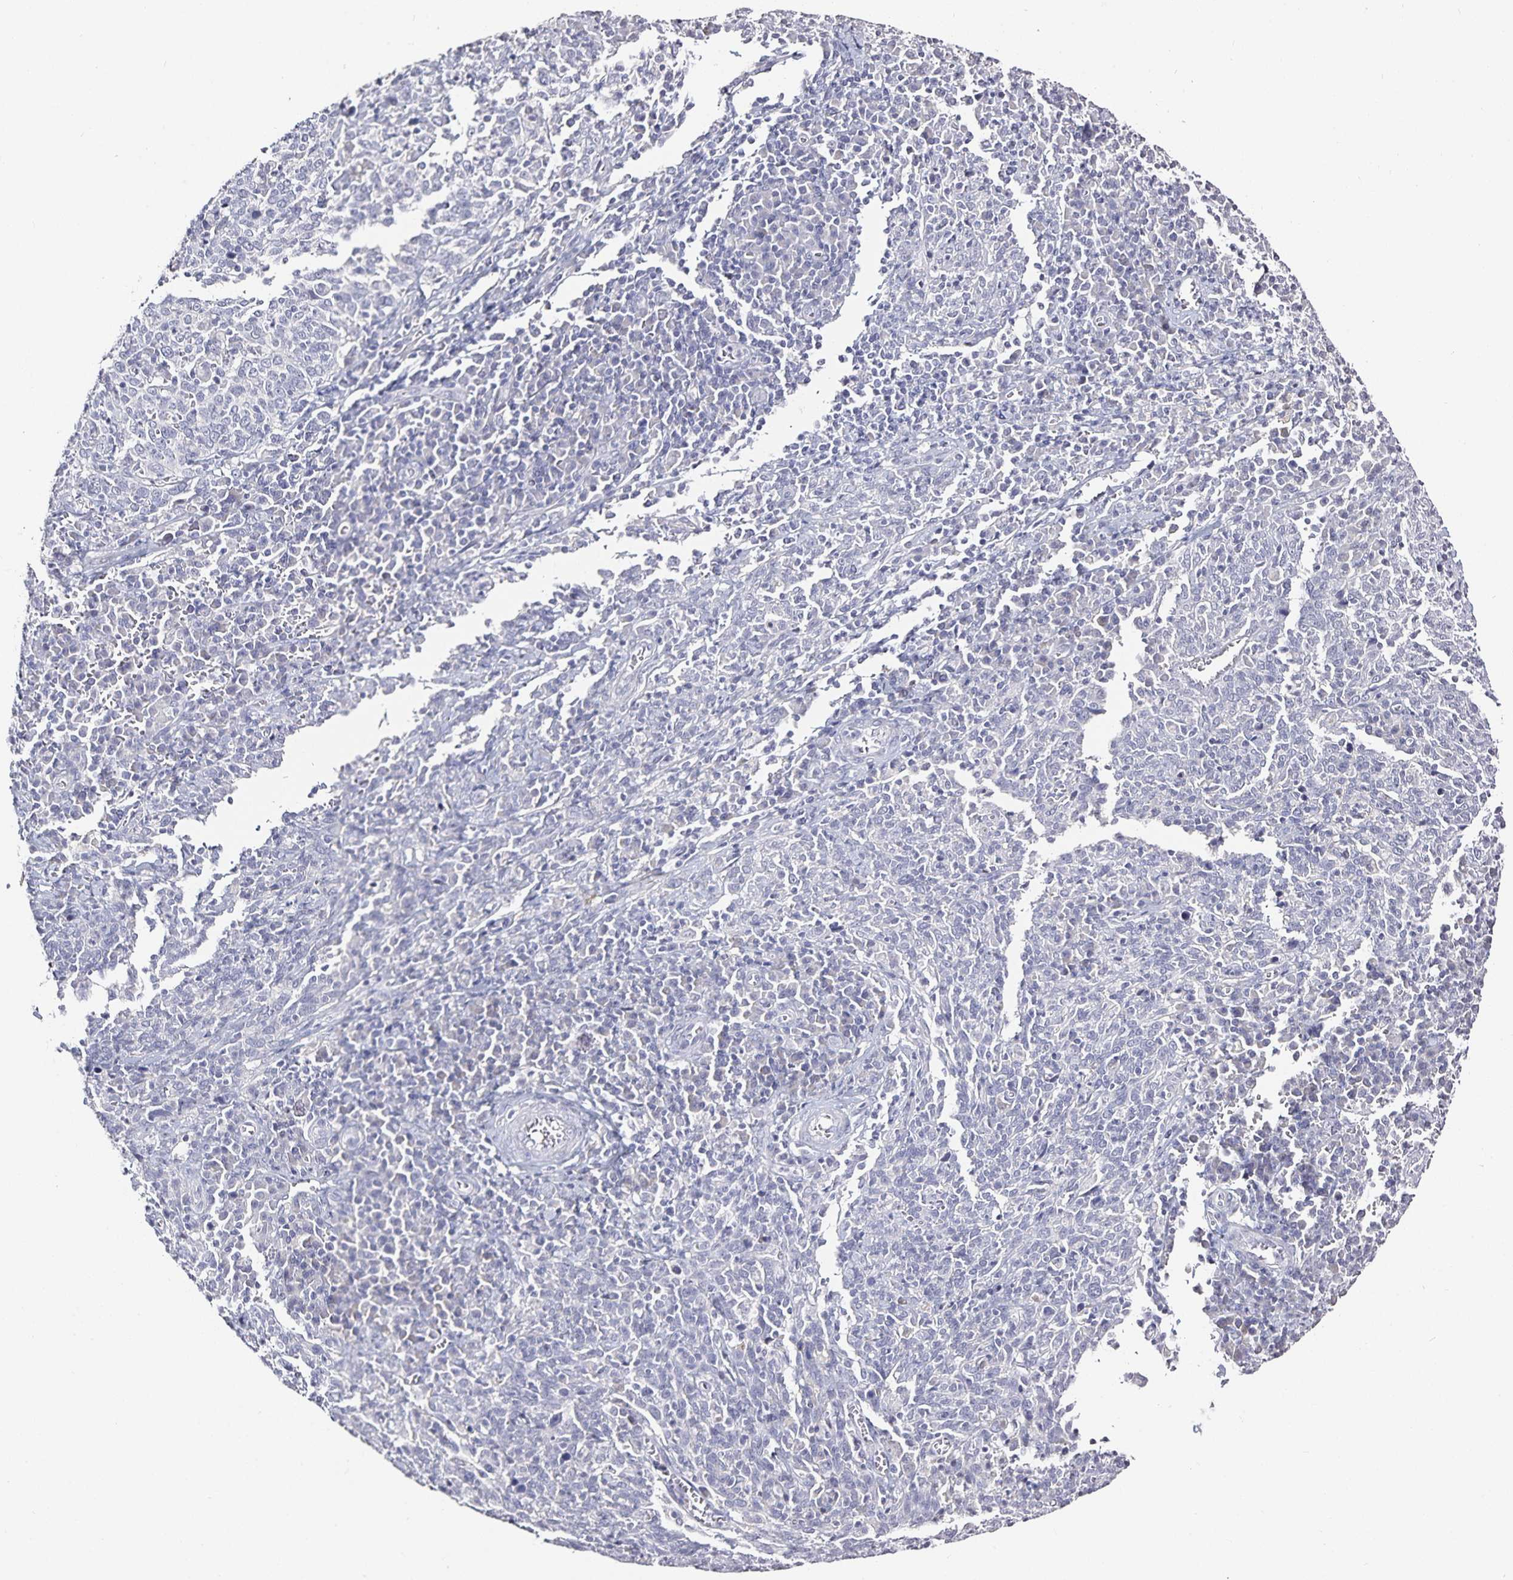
{"staining": {"intensity": "negative", "quantity": "none", "location": "none"}, "tissue": "cervical cancer", "cell_type": "Tumor cells", "image_type": "cancer", "snomed": [{"axis": "morphology", "description": "Squamous cell carcinoma, NOS"}, {"axis": "topography", "description": "Cervix"}], "caption": "A photomicrograph of squamous cell carcinoma (cervical) stained for a protein shows no brown staining in tumor cells. The staining is performed using DAB brown chromogen with nuclei counter-stained in using hematoxylin.", "gene": "TTR", "patient": {"sex": "female", "age": 46}}